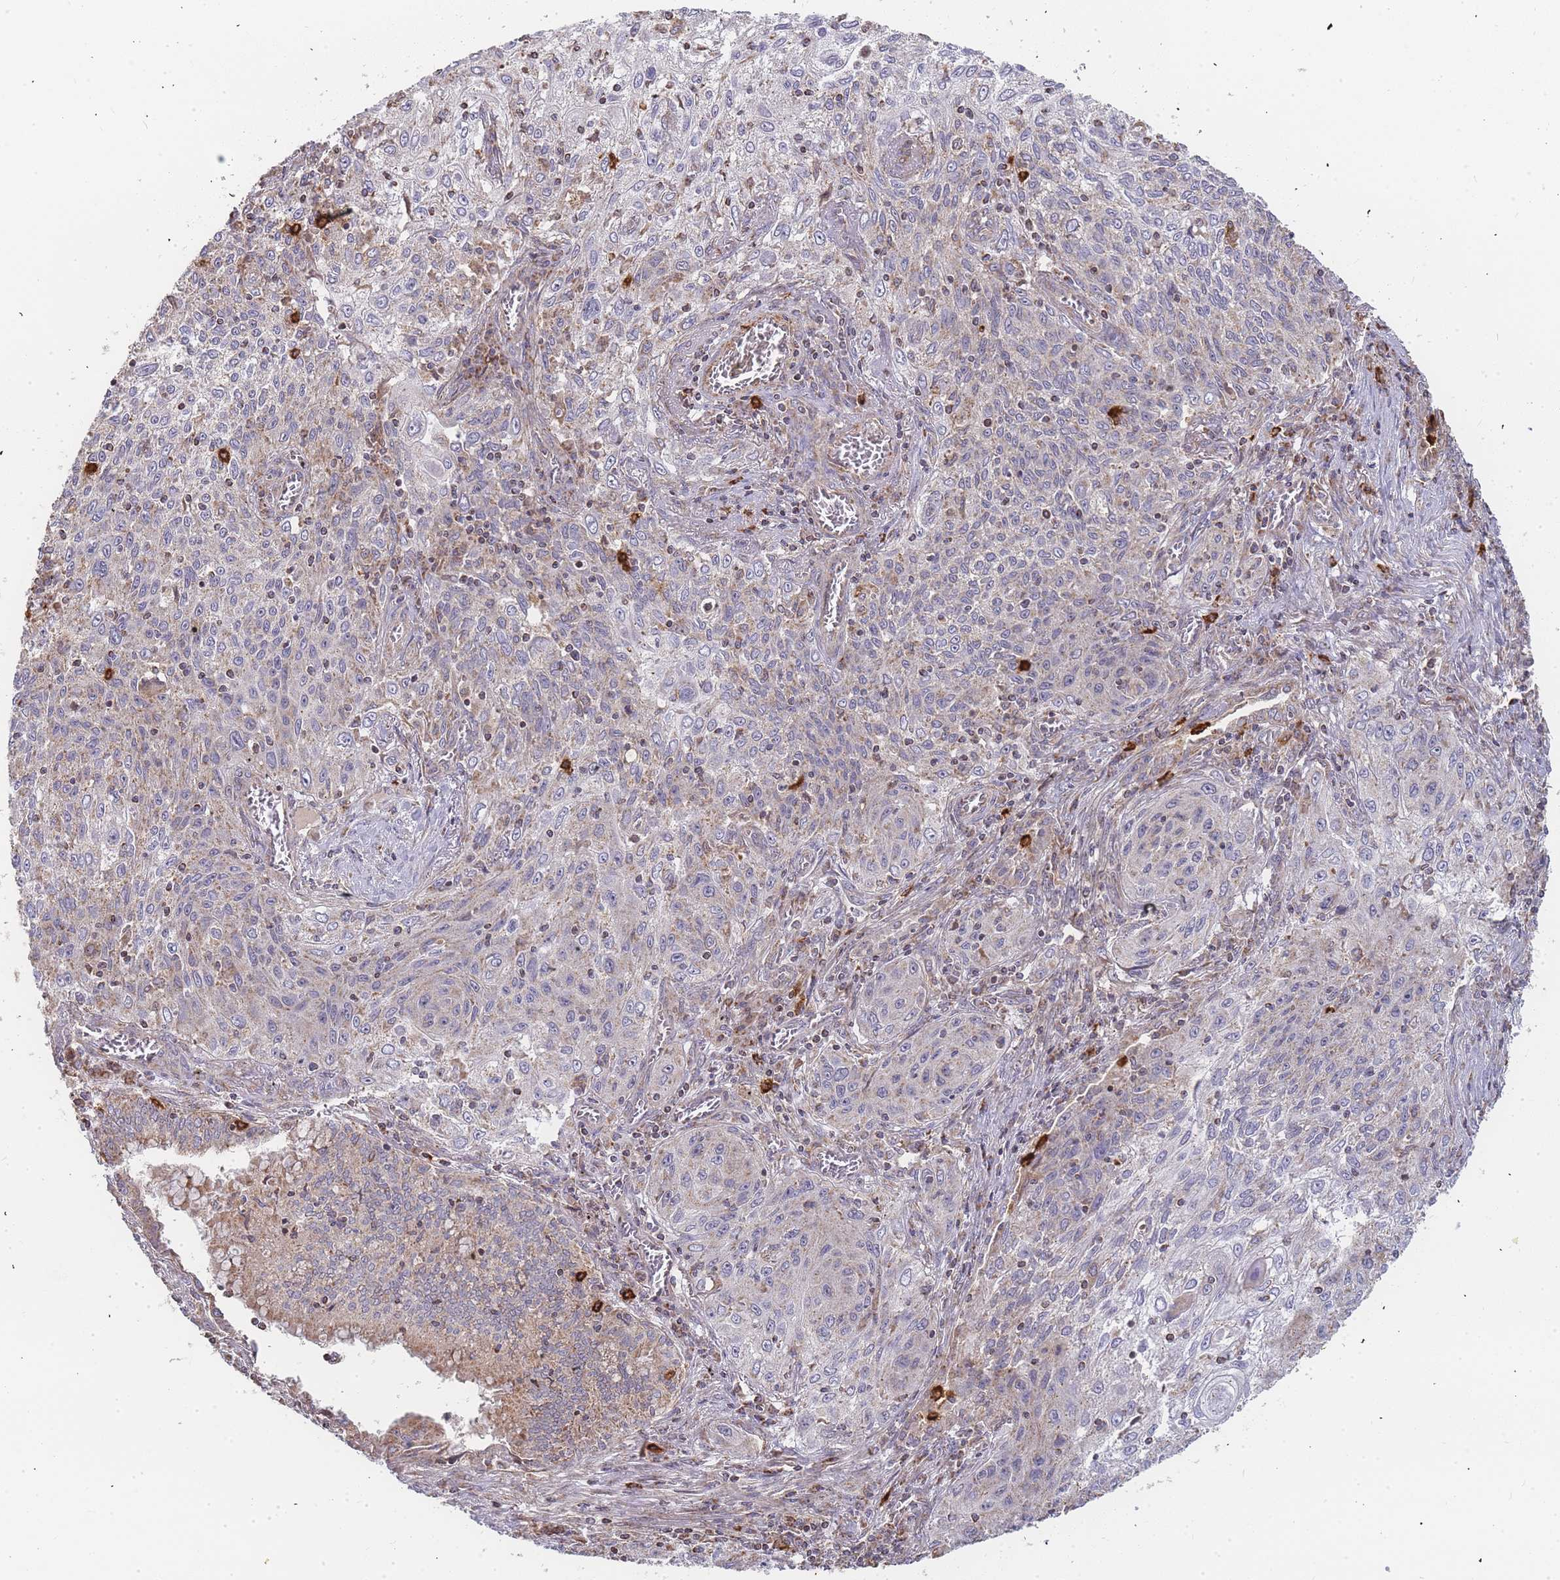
{"staining": {"intensity": "weak", "quantity": "<25%", "location": "cytoplasmic/membranous"}, "tissue": "lung cancer", "cell_type": "Tumor cells", "image_type": "cancer", "snomed": [{"axis": "morphology", "description": "Squamous cell carcinoma, NOS"}, {"axis": "topography", "description": "Lung"}], "caption": "Protein analysis of squamous cell carcinoma (lung) shows no significant staining in tumor cells. (DAB IHC, high magnification).", "gene": "ADCY9", "patient": {"sex": "female", "age": 69}}